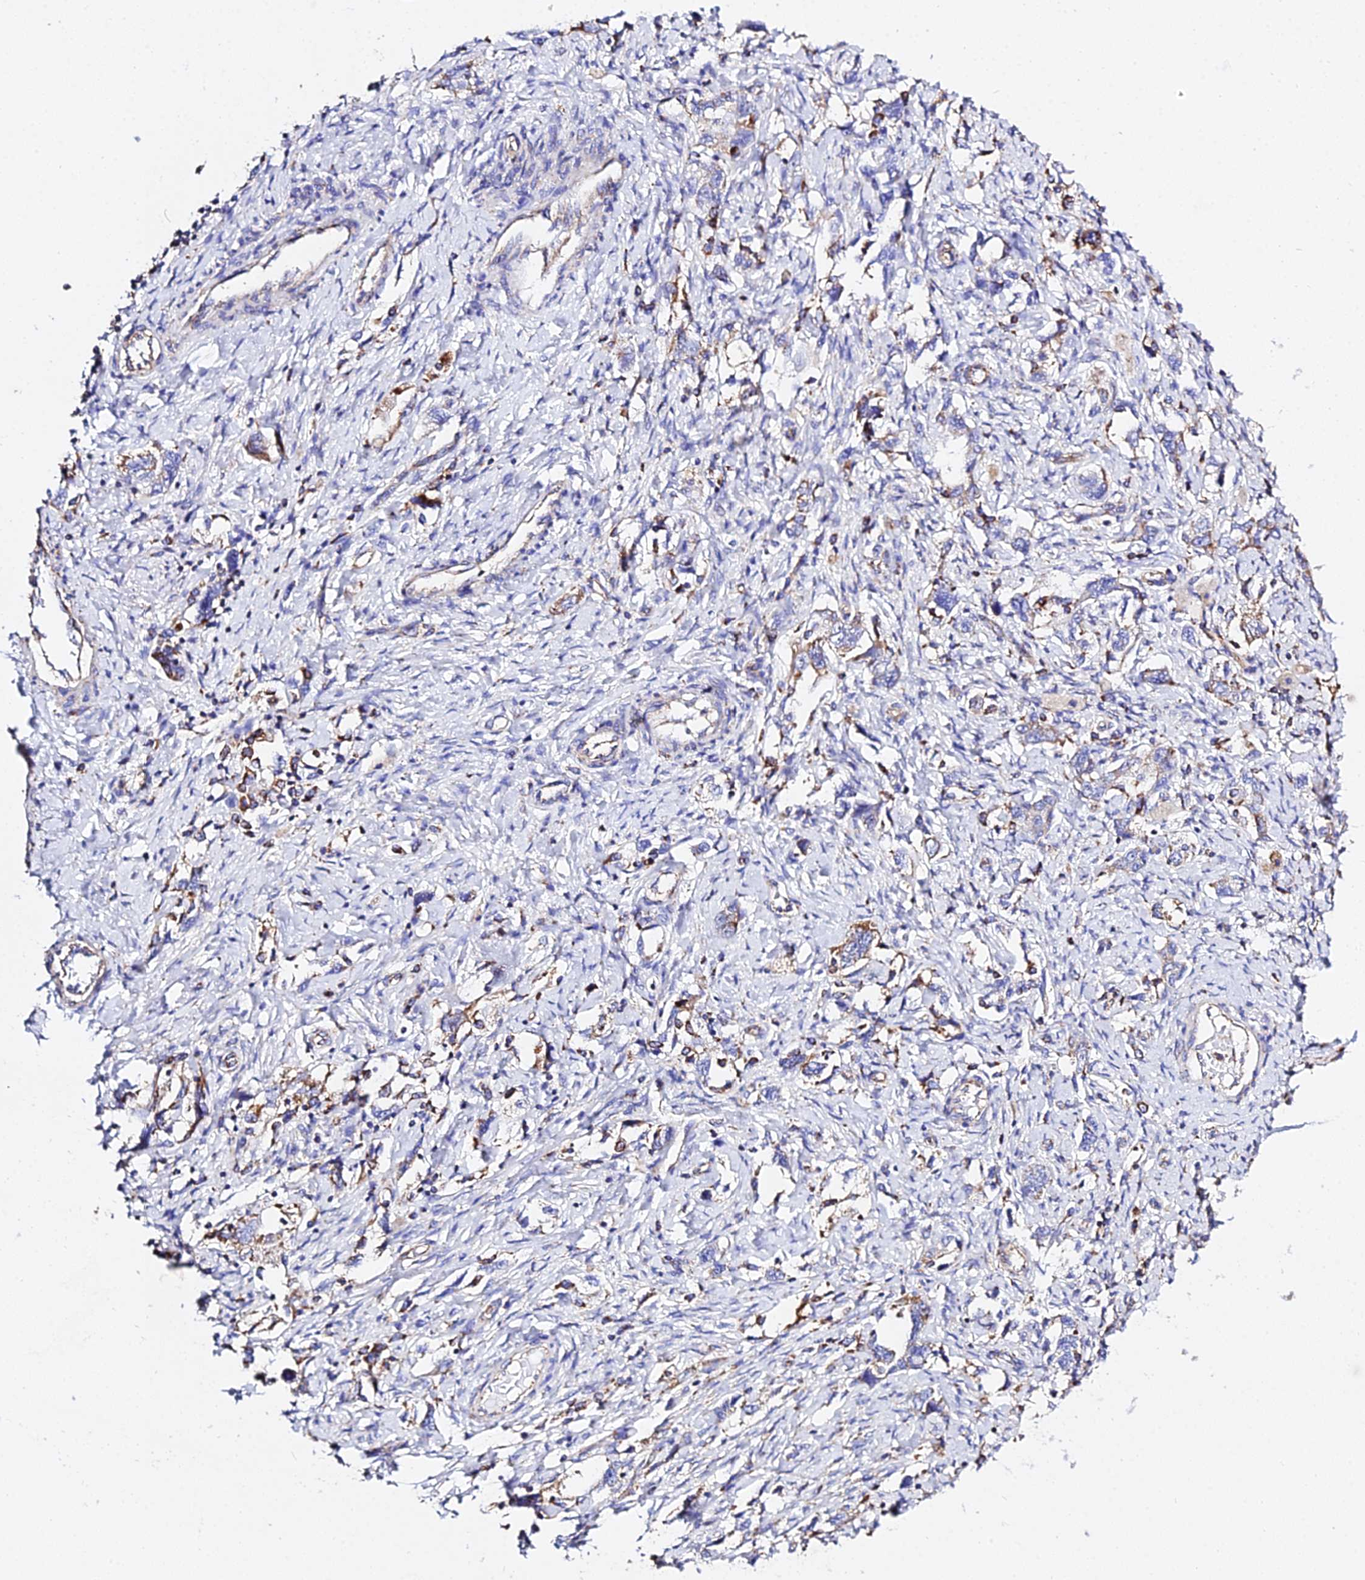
{"staining": {"intensity": "moderate", "quantity": "25%-75%", "location": "cytoplasmic/membranous"}, "tissue": "ovarian cancer", "cell_type": "Tumor cells", "image_type": "cancer", "snomed": [{"axis": "morphology", "description": "Carcinoma, NOS"}, {"axis": "morphology", "description": "Cystadenocarcinoma, serous, NOS"}, {"axis": "topography", "description": "Ovary"}], "caption": "There is medium levels of moderate cytoplasmic/membranous positivity in tumor cells of ovarian serous cystadenocarcinoma, as demonstrated by immunohistochemical staining (brown color).", "gene": "ZNF573", "patient": {"sex": "female", "age": 69}}